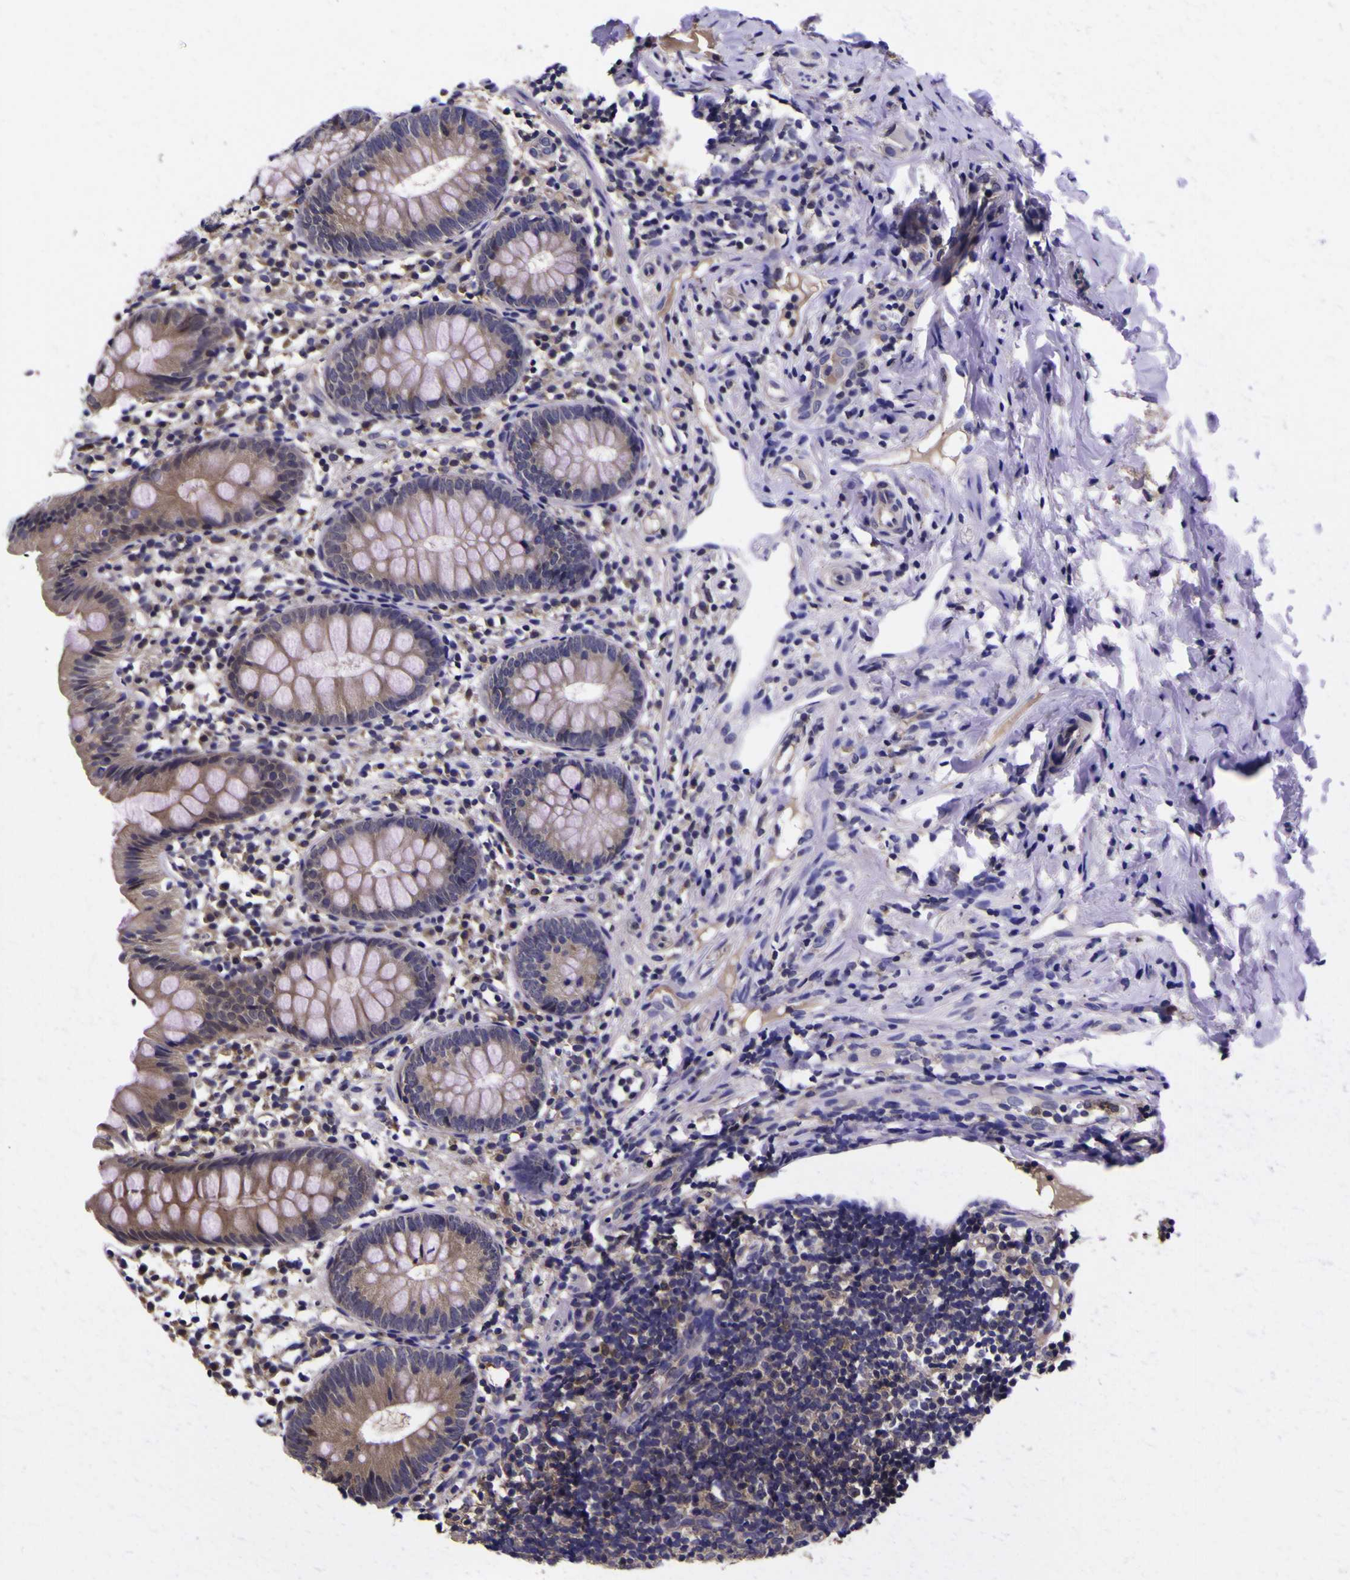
{"staining": {"intensity": "weak", "quantity": ">75%", "location": "cytoplasmic/membranous"}, "tissue": "appendix", "cell_type": "Glandular cells", "image_type": "normal", "snomed": [{"axis": "morphology", "description": "Normal tissue, NOS"}, {"axis": "topography", "description": "Appendix"}], "caption": "About >75% of glandular cells in benign human appendix exhibit weak cytoplasmic/membranous protein positivity as visualized by brown immunohistochemical staining.", "gene": "MAPK14", "patient": {"sex": "female", "age": 20}}